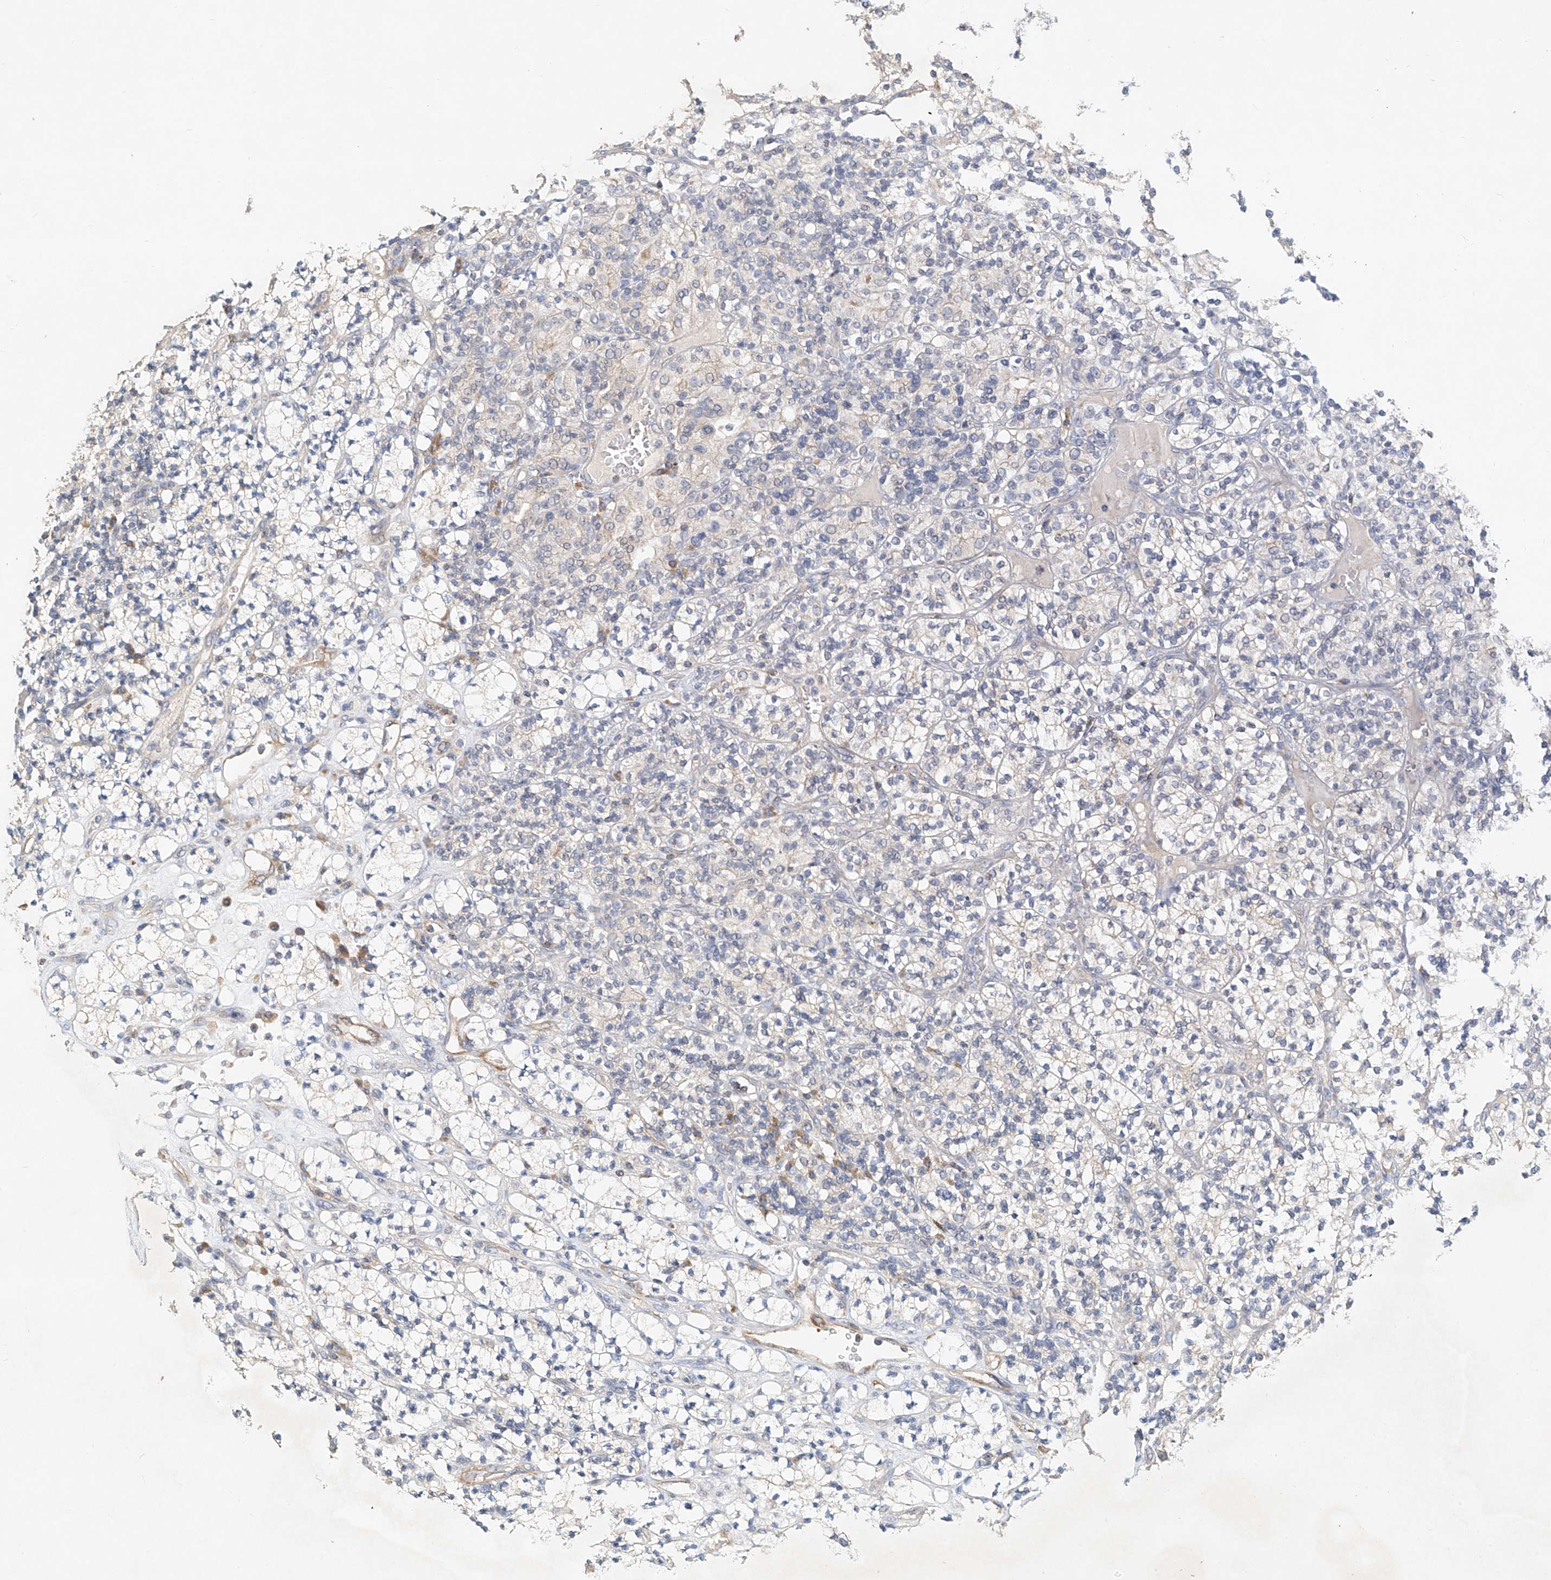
{"staining": {"intensity": "weak", "quantity": "<25%", "location": "cytoplasmic/membranous"}, "tissue": "renal cancer", "cell_type": "Tumor cells", "image_type": "cancer", "snomed": [{"axis": "morphology", "description": "Adenocarcinoma, NOS"}, {"axis": "topography", "description": "Kidney"}], "caption": "An immunohistochemistry (IHC) histopathology image of renal adenocarcinoma is shown. There is no staining in tumor cells of renal adenocarcinoma. (DAB immunohistochemistry with hematoxylin counter stain).", "gene": "CARMIL1", "patient": {"sex": "male", "age": 77}}